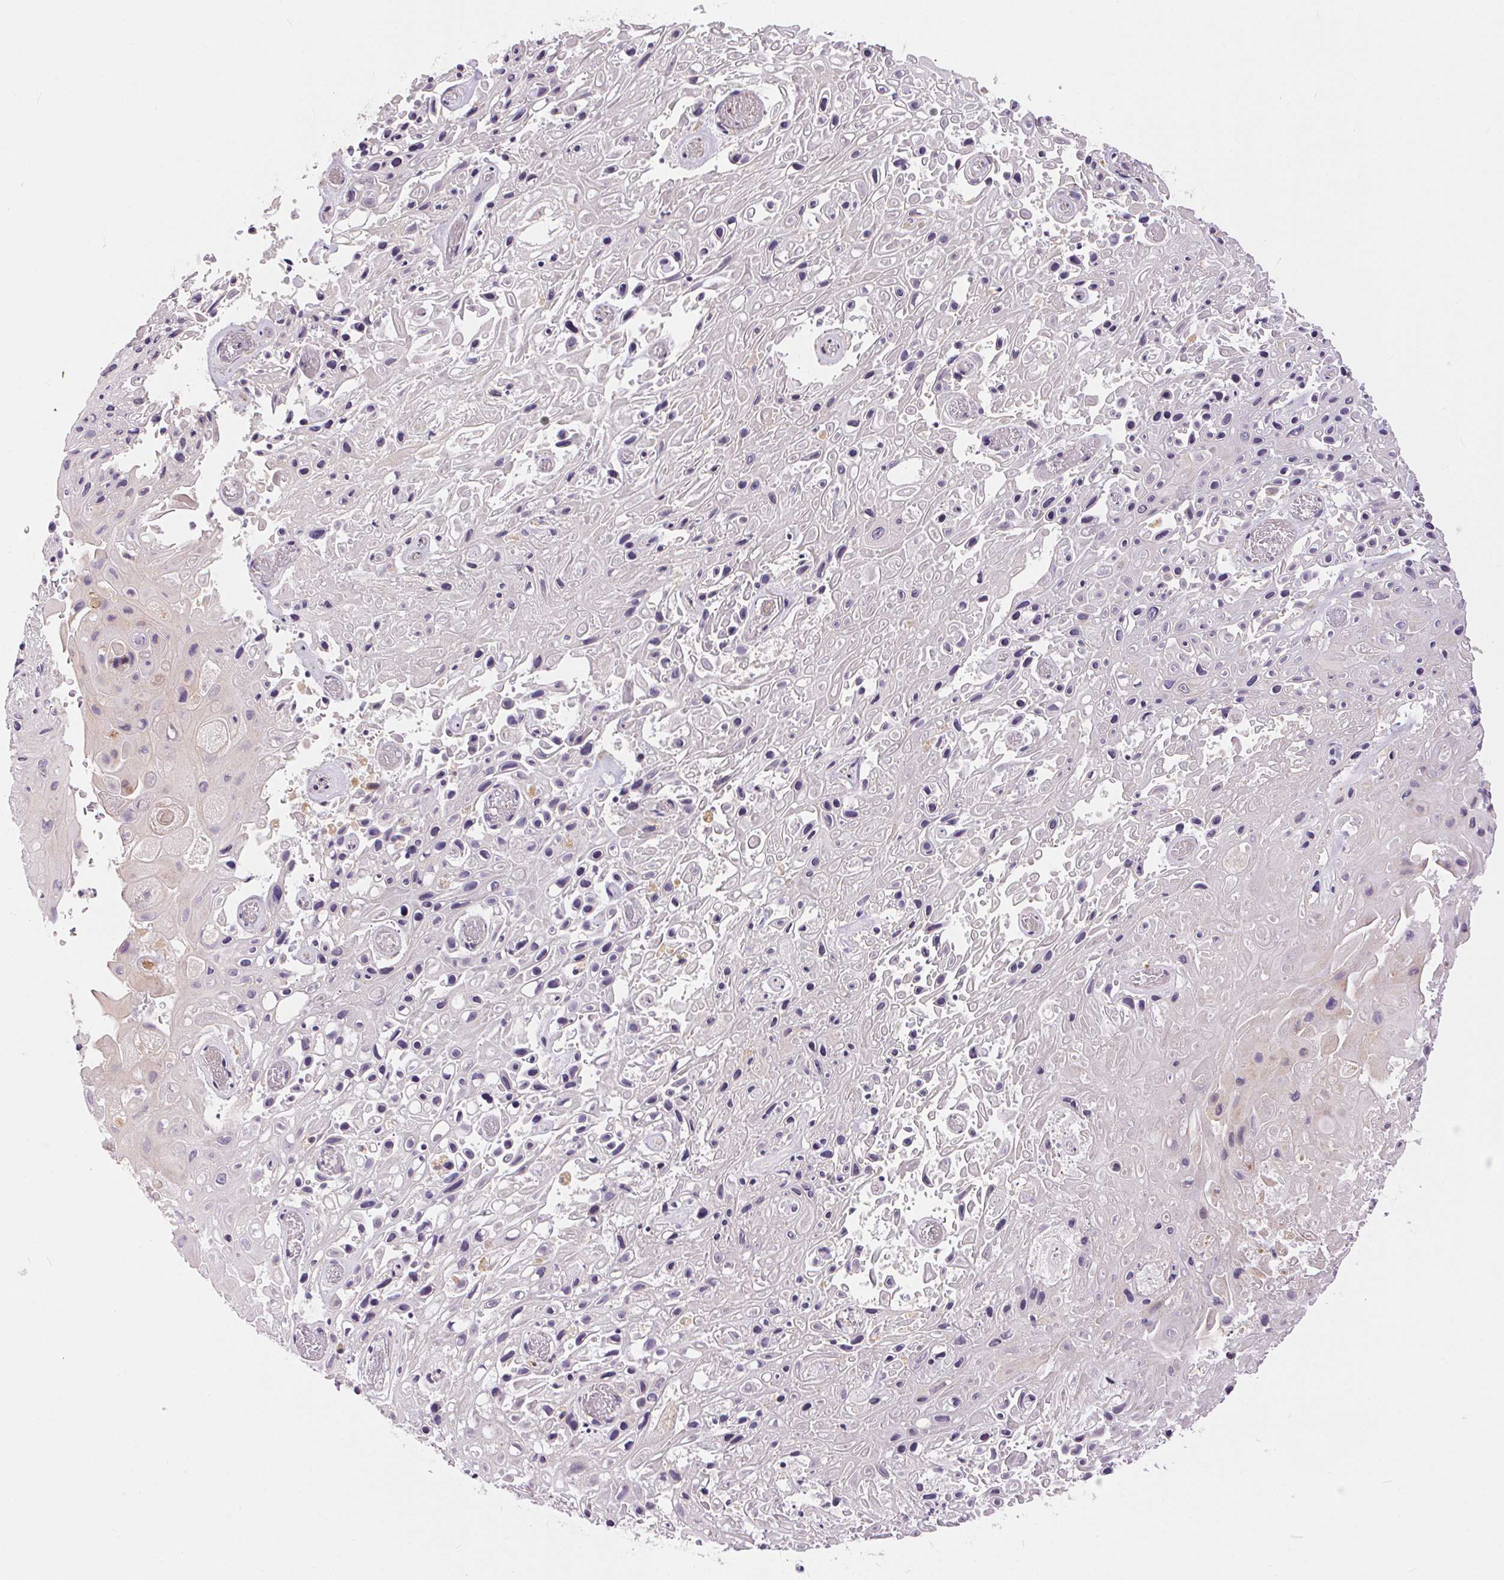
{"staining": {"intensity": "negative", "quantity": "none", "location": "none"}, "tissue": "skin cancer", "cell_type": "Tumor cells", "image_type": "cancer", "snomed": [{"axis": "morphology", "description": "Squamous cell carcinoma, NOS"}, {"axis": "topography", "description": "Skin"}], "caption": "Skin cancer stained for a protein using immunohistochemistry (IHC) demonstrates no expression tumor cells.", "gene": "UNC13B", "patient": {"sex": "male", "age": 82}}